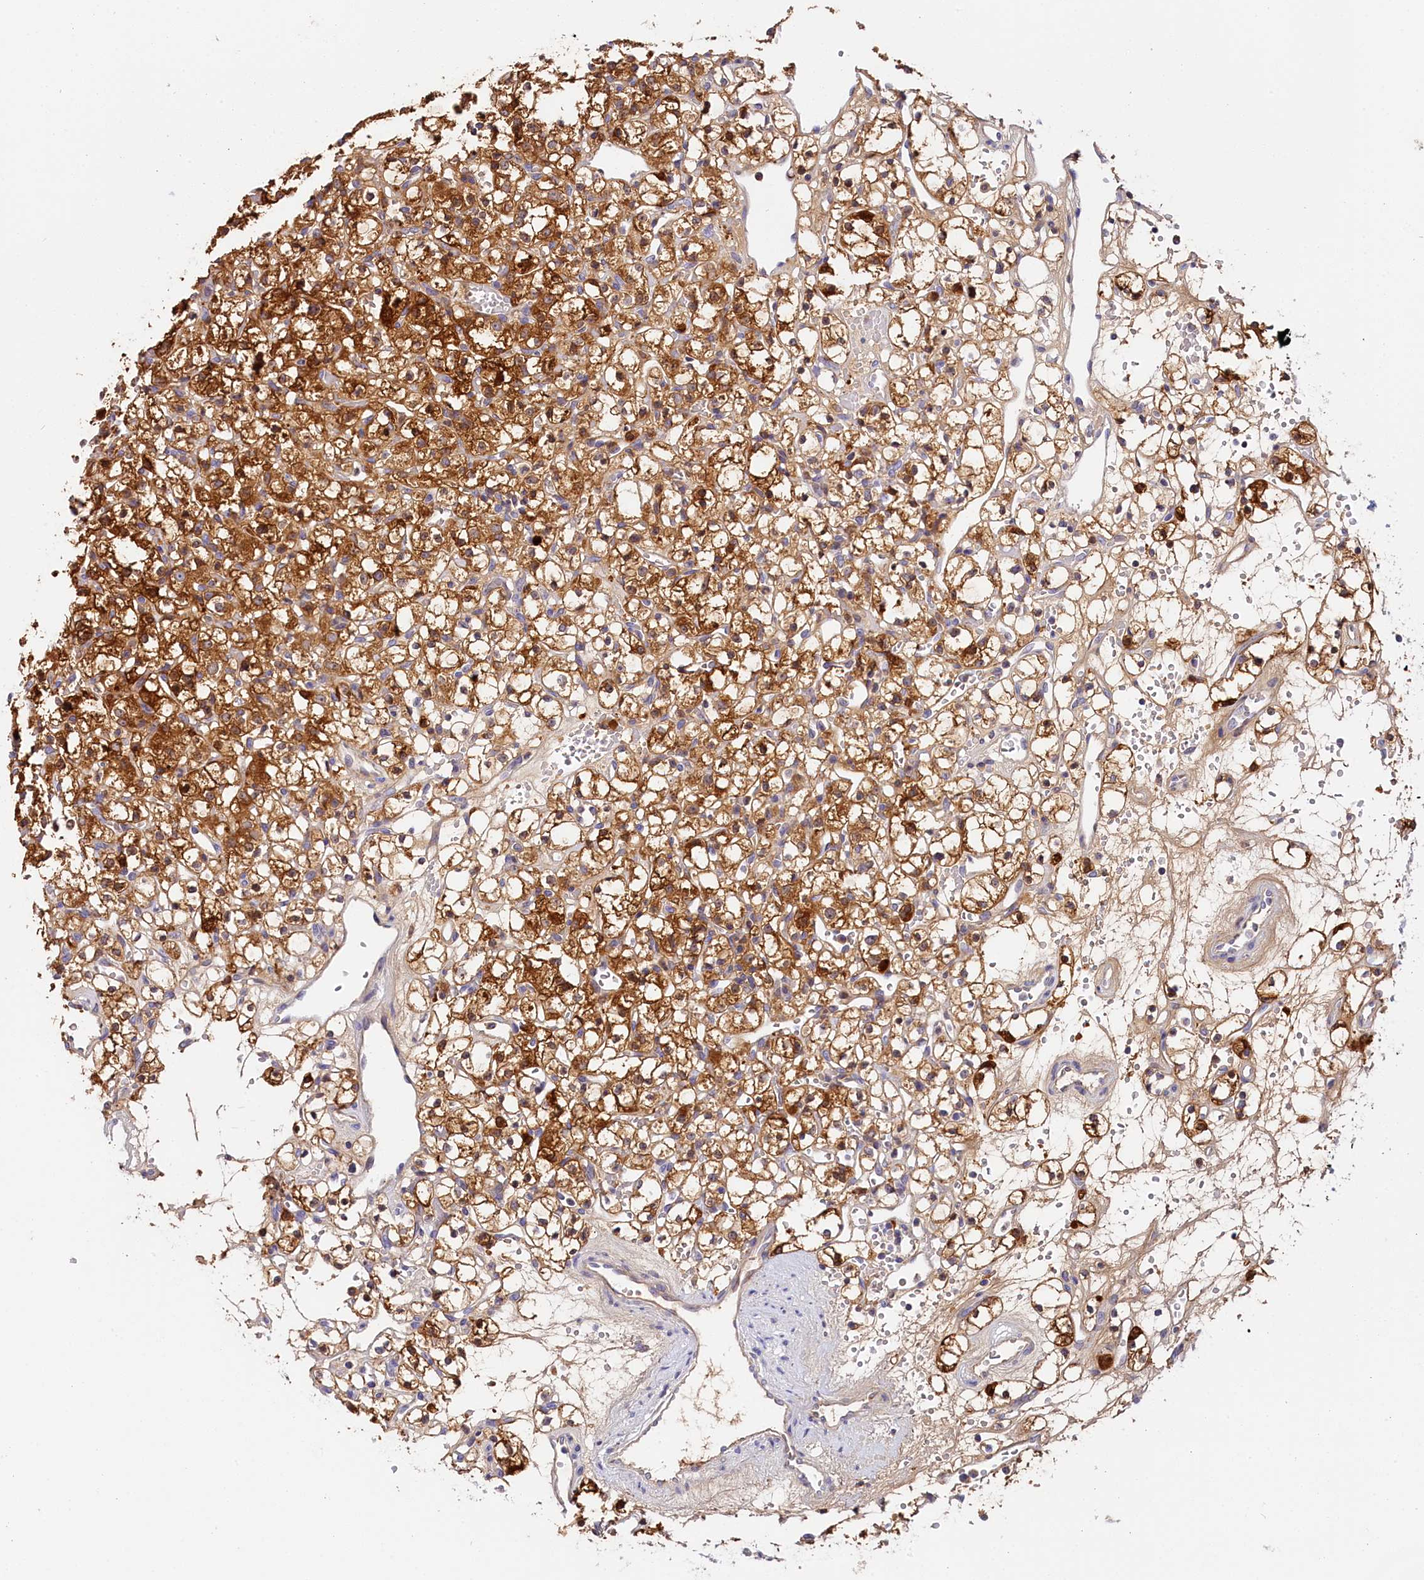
{"staining": {"intensity": "strong", "quantity": ">75%", "location": "cytoplasmic/membranous"}, "tissue": "renal cancer", "cell_type": "Tumor cells", "image_type": "cancer", "snomed": [{"axis": "morphology", "description": "Adenocarcinoma, NOS"}, {"axis": "topography", "description": "Kidney"}], "caption": "Strong cytoplasmic/membranous protein positivity is identified in approximately >75% of tumor cells in renal cancer.", "gene": "KATNB1", "patient": {"sex": "female", "age": 59}}